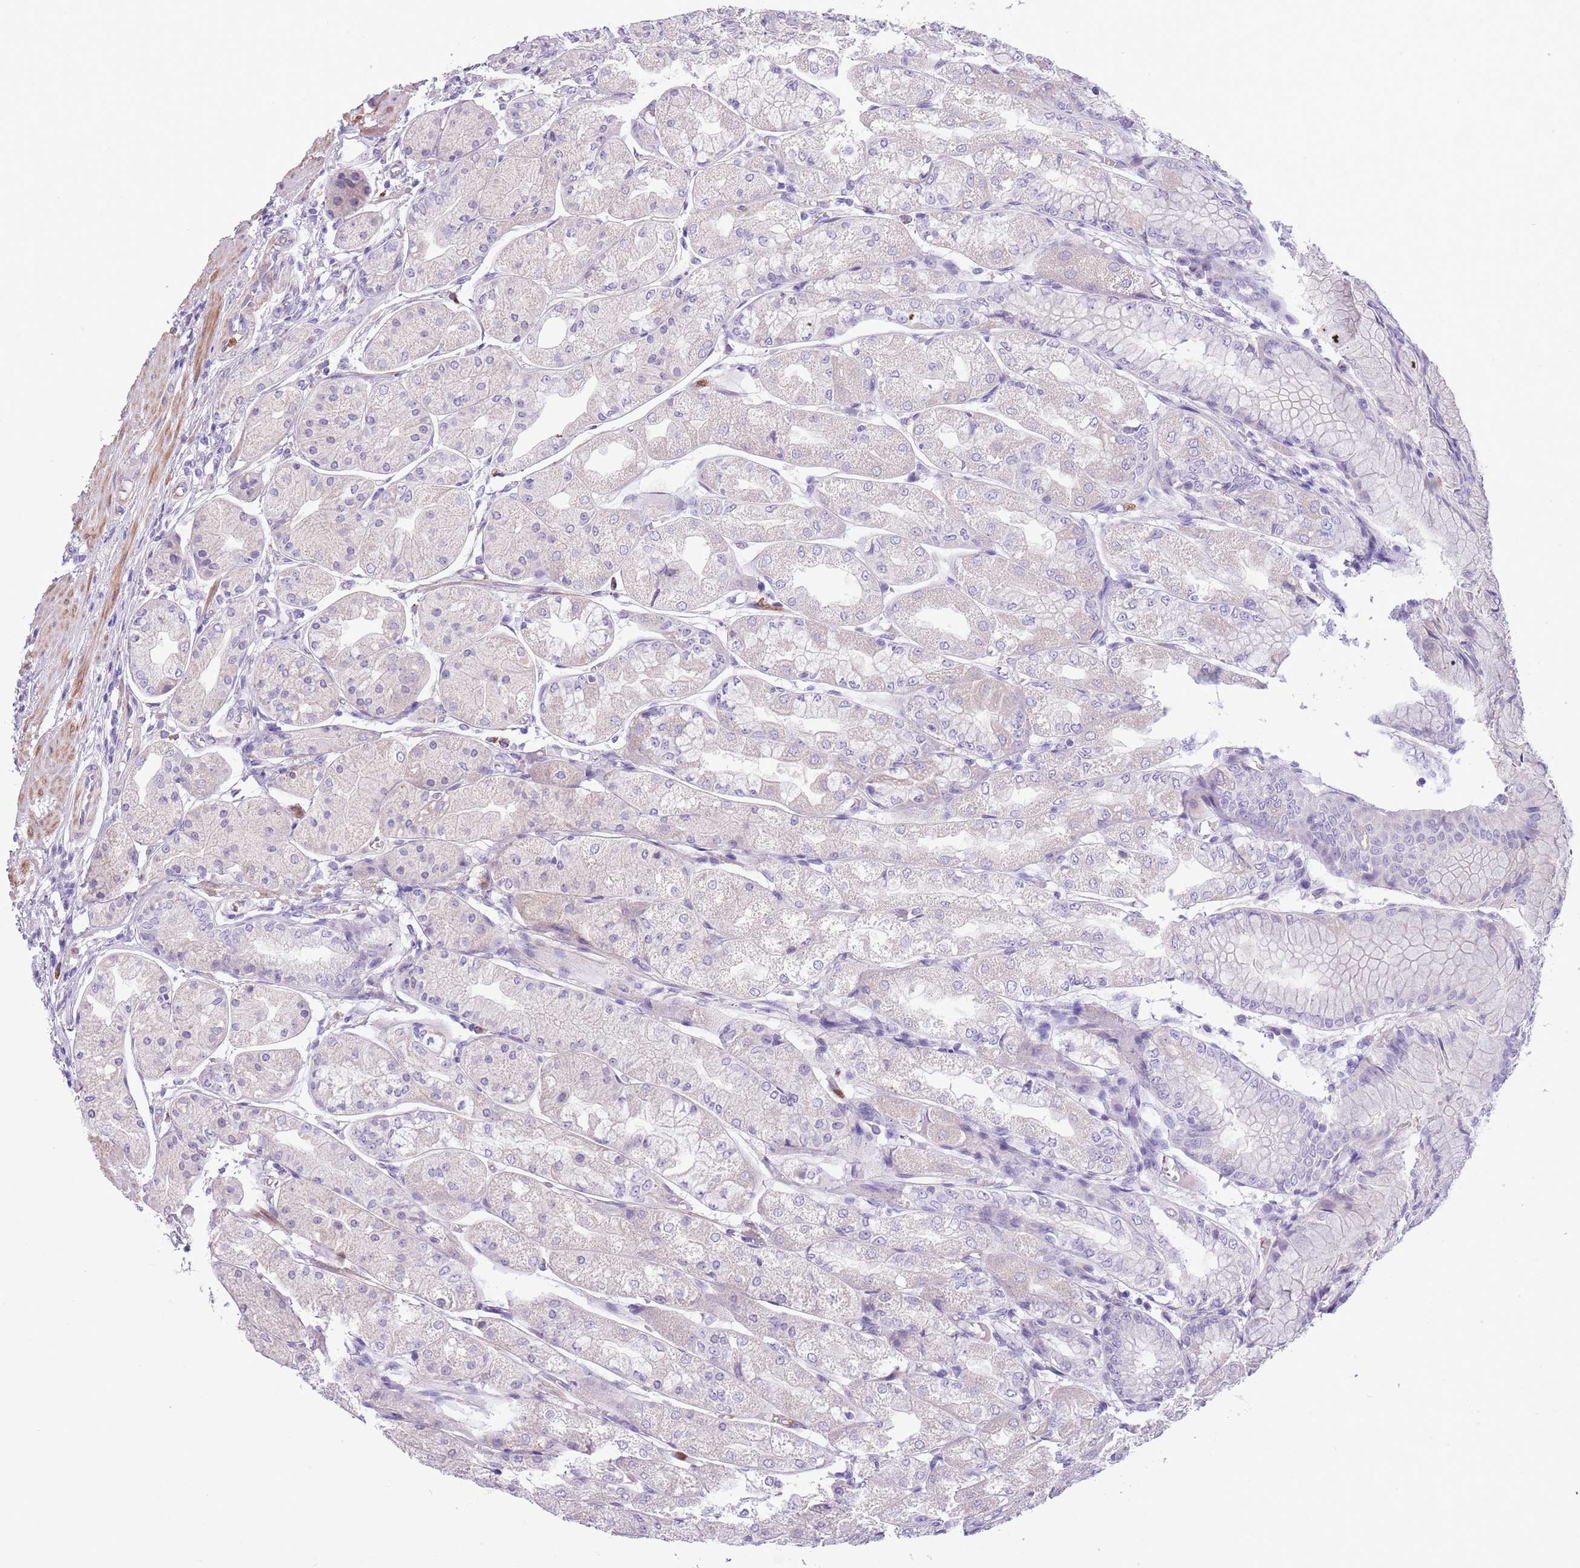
{"staining": {"intensity": "weak", "quantity": "<25%", "location": "cytoplasmic/membranous"}, "tissue": "stomach", "cell_type": "Glandular cells", "image_type": "normal", "snomed": [{"axis": "morphology", "description": "Normal tissue, NOS"}, {"axis": "topography", "description": "Stomach, upper"}], "caption": "Glandular cells show no significant positivity in benign stomach. The staining is performed using DAB brown chromogen with nuclei counter-stained in using hematoxylin.", "gene": "OR6M1", "patient": {"sex": "male", "age": 72}}